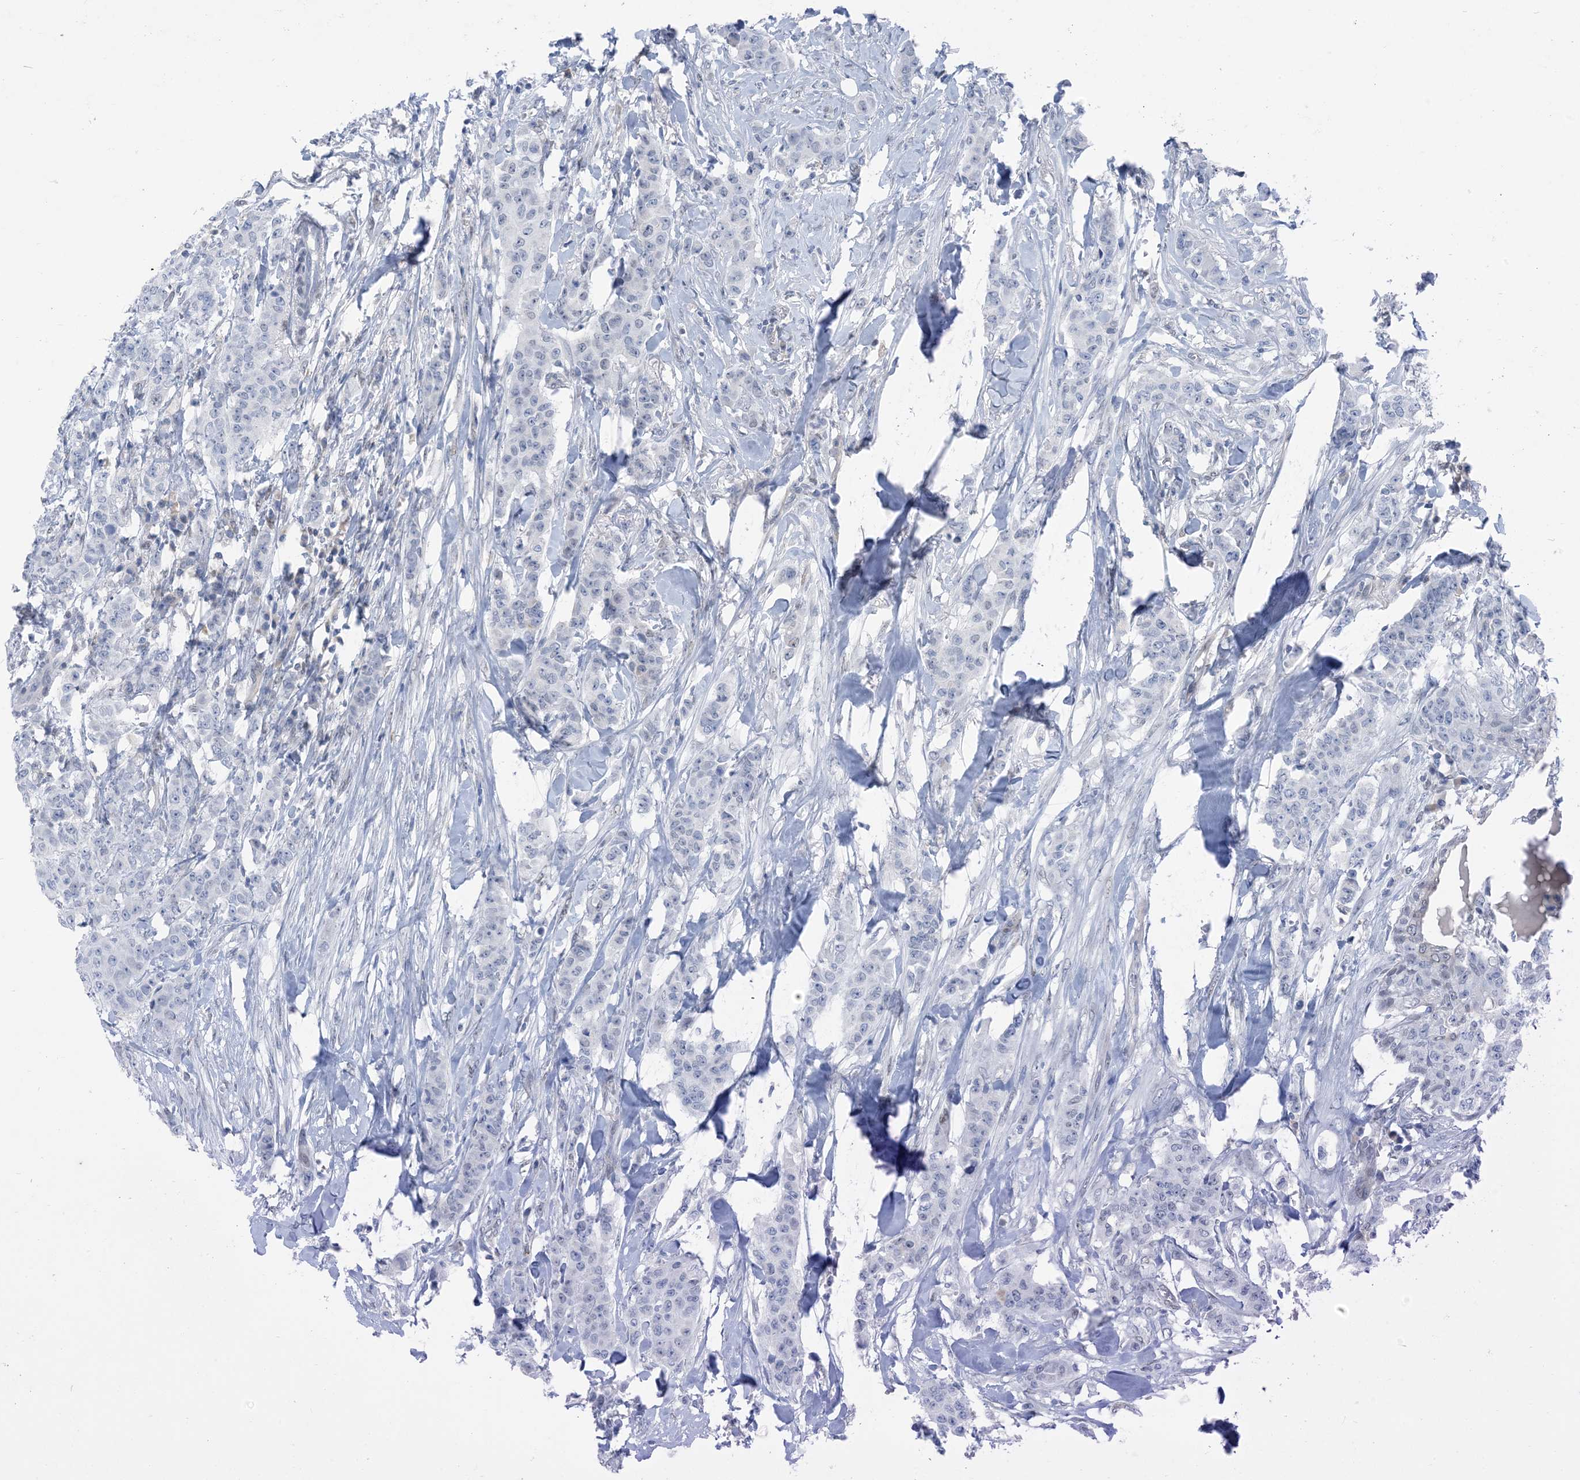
{"staining": {"intensity": "negative", "quantity": "none", "location": "none"}, "tissue": "breast cancer", "cell_type": "Tumor cells", "image_type": "cancer", "snomed": [{"axis": "morphology", "description": "Duct carcinoma"}, {"axis": "topography", "description": "Breast"}], "caption": "Image shows no significant protein expression in tumor cells of breast infiltrating ductal carcinoma. Nuclei are stained in blue.", "gene": "ZC3H12A", "patient": {"sex": "female", "age": 40}}